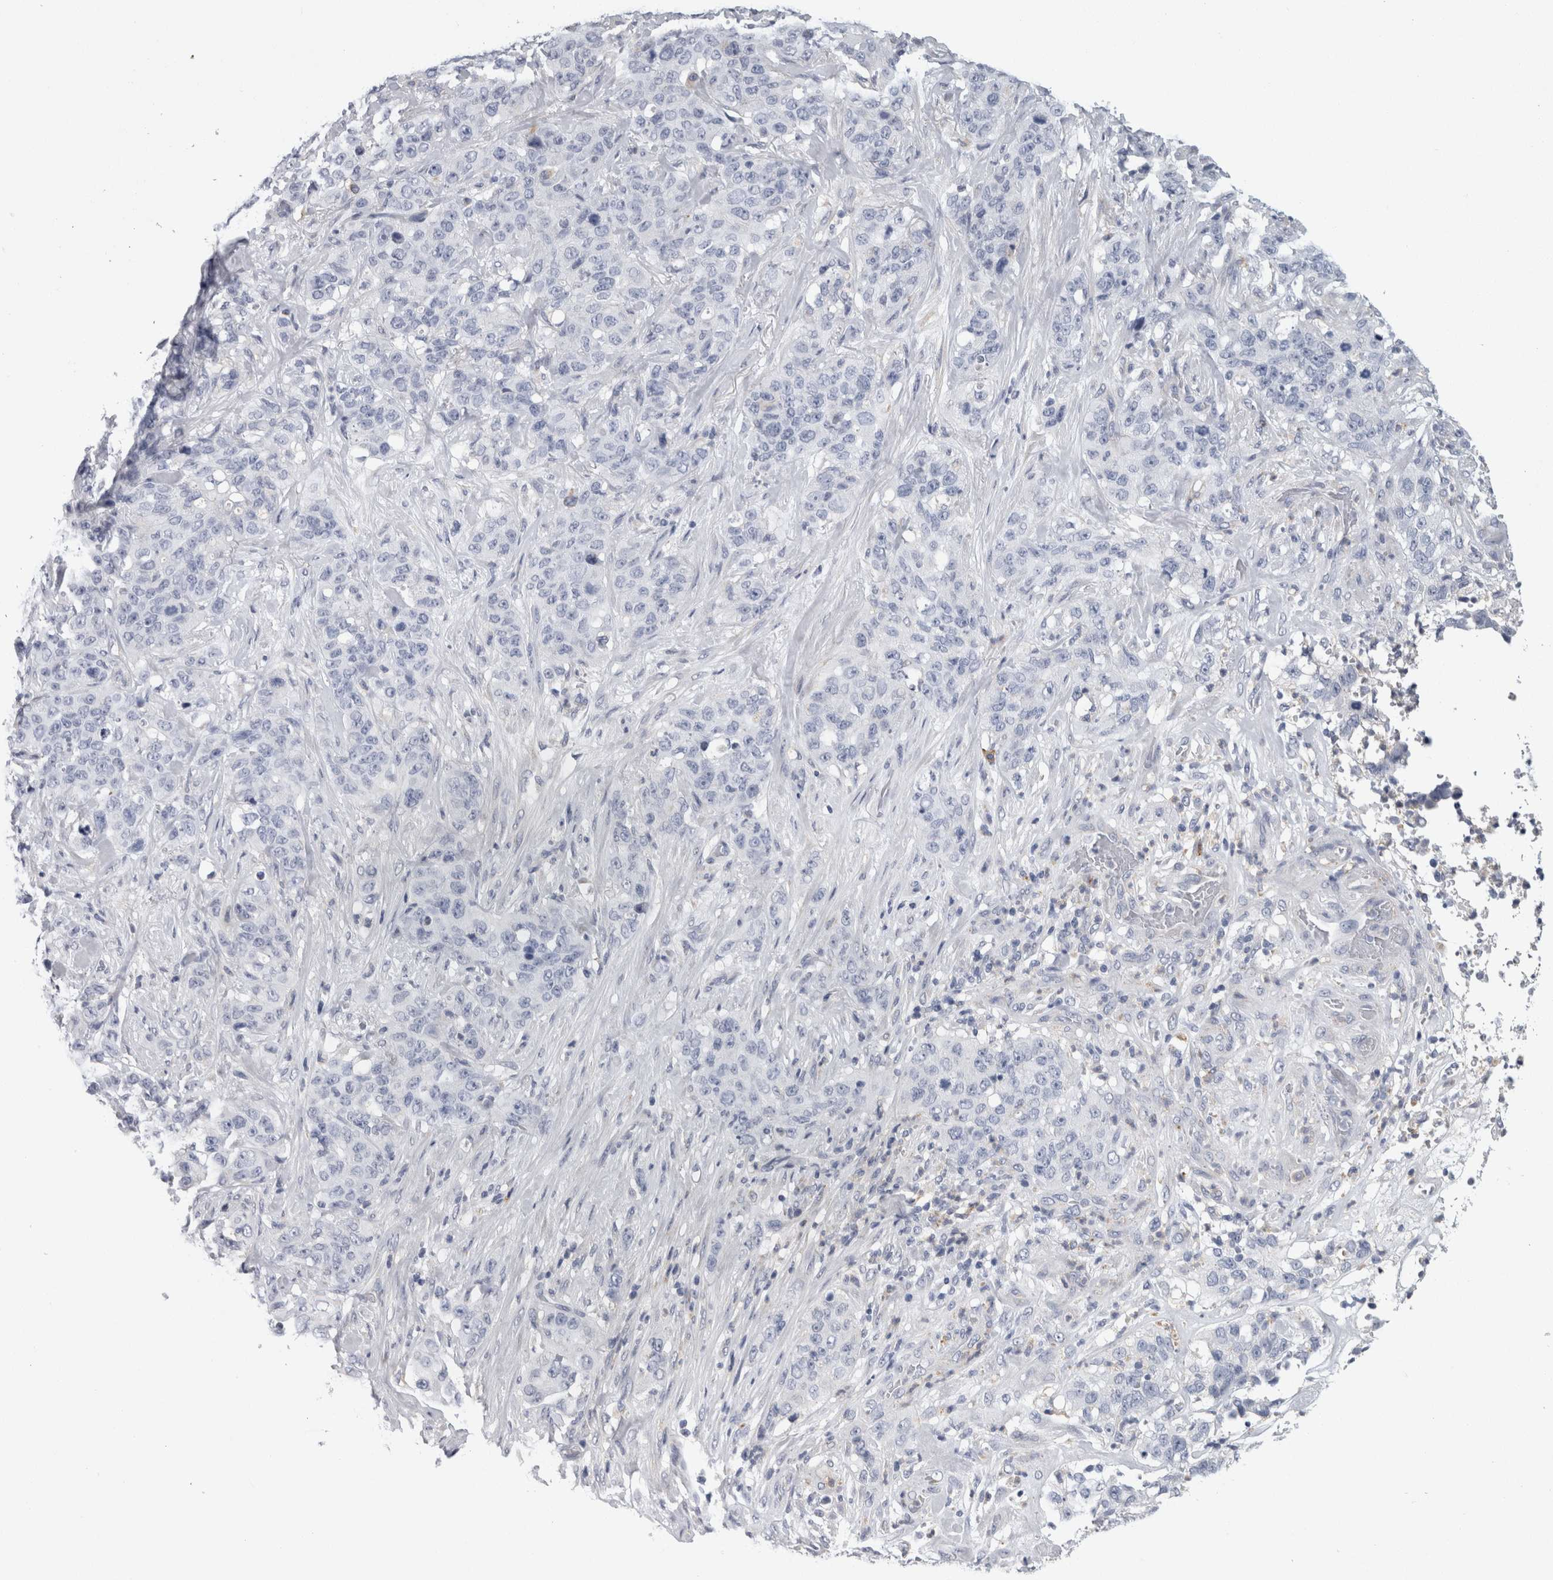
{"staining": {"intensity": "negative", "quantity": "none", "location": "none"}, "tissue": "stomach cancer", "cell_type": "Tumor cells", "image_type": "cancer", "snomed": [{"axis": "morphology", "description": "Adenocarcinoma, NOS"}, {"axis": "topography", "description": "Stomach"}], "caption": "Immunohistochemistry micrograph of neoplastic tissue: human adenocarcinoma (stomach) stained with DAB (3,3'-diaminobenzidine) exhibits no significant protein expression in tumor cells. (Brightfield microscopy of DAB (3,3'-diaminobenzidine) immunohistochemistry at high magnification).", "gene": "CD63", "patient": {"sex": "male", "age": 48}}